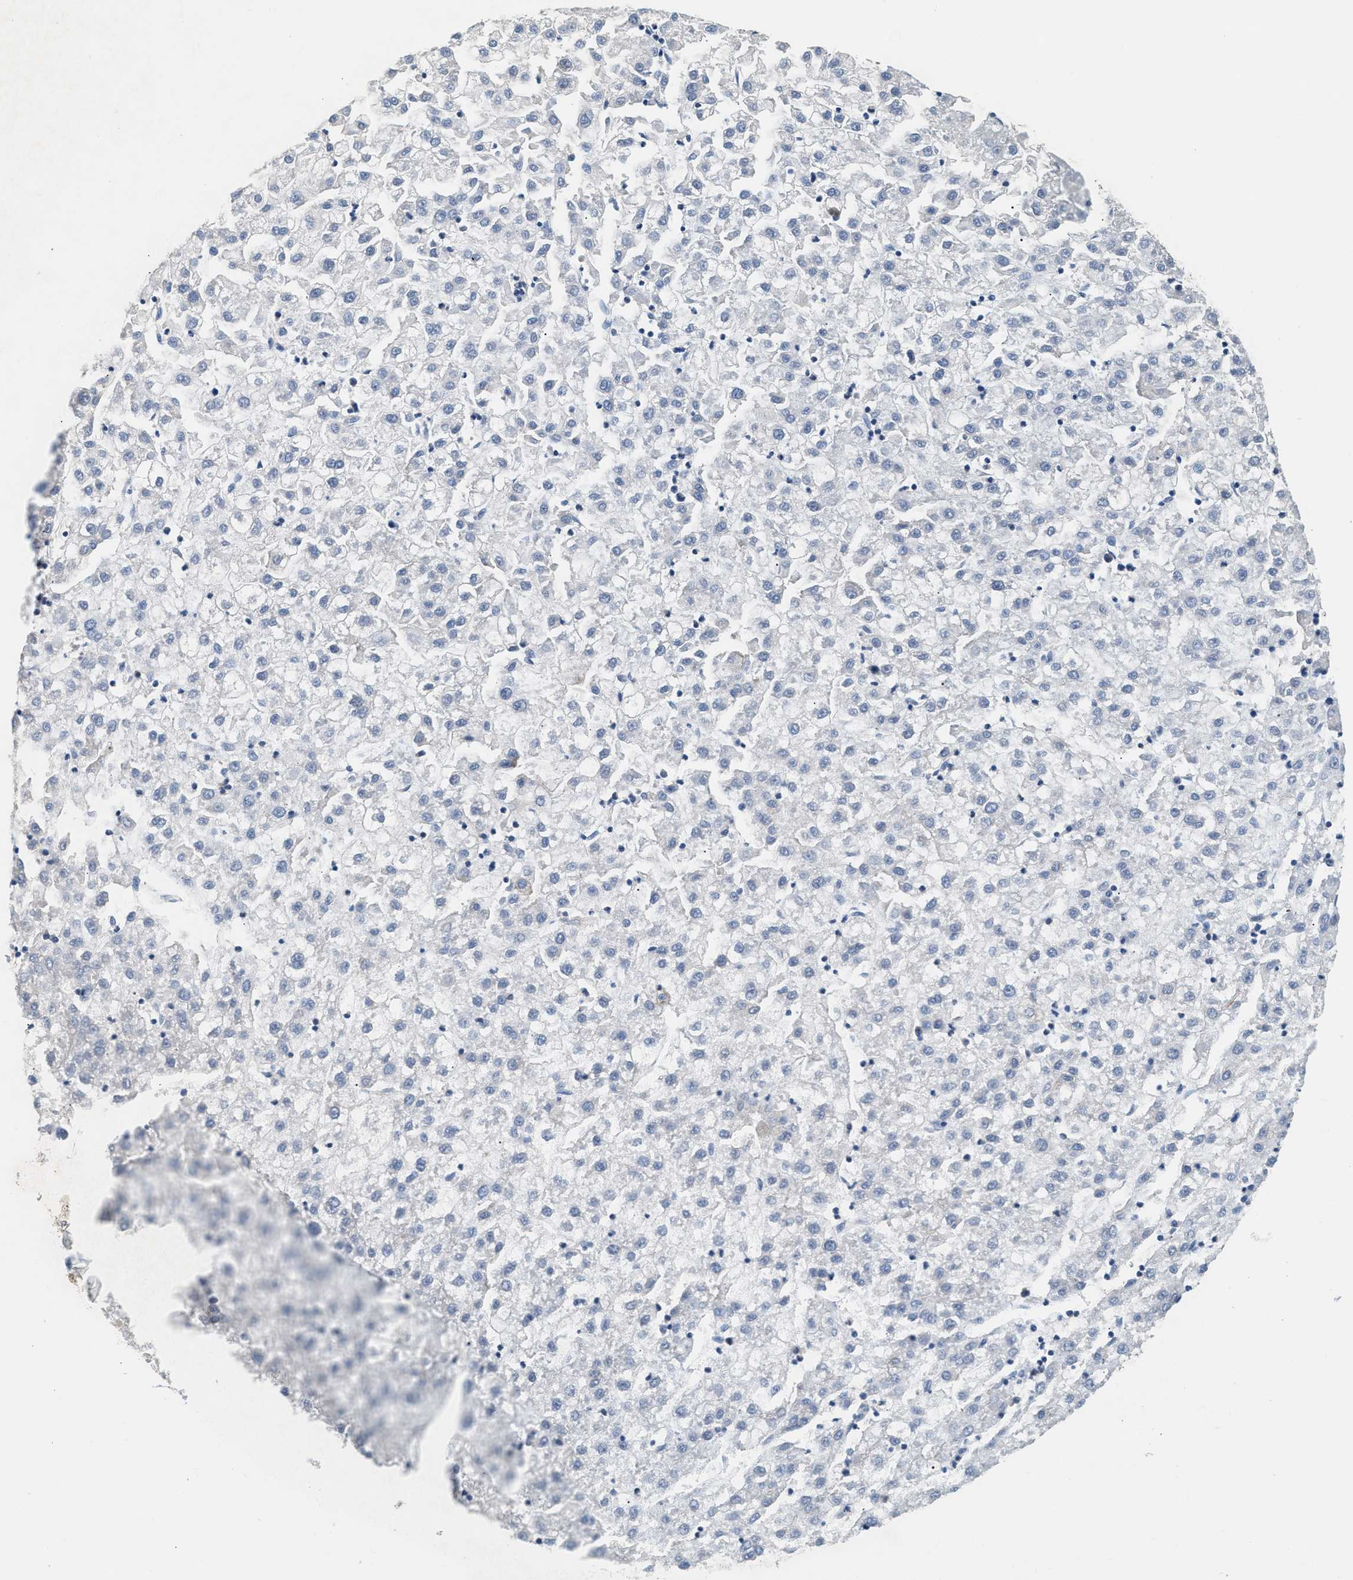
{"staining": {"intensity": "negative", "quantity": "none", "location": "none"}, "tissue": "liver cancer", "cell_type": "Tumor cells", "image_type": "cancer", "snomed": [{"axis": "morphology", "description": "Carcinoma, Hepatocellular, NOS"}, {"axis": "topography", "description": "Liver"}], "caption": "IHC histopathology image of neoplastic tissue: human liver cancer (hepatocellular carcinoma) stained with DAB displays no significant protein expression in tumor cells. (DAB immunohistochemistry, high magnification).", "gene": "TBC1D15", "patient": {"sex": "male", "age": 72}}